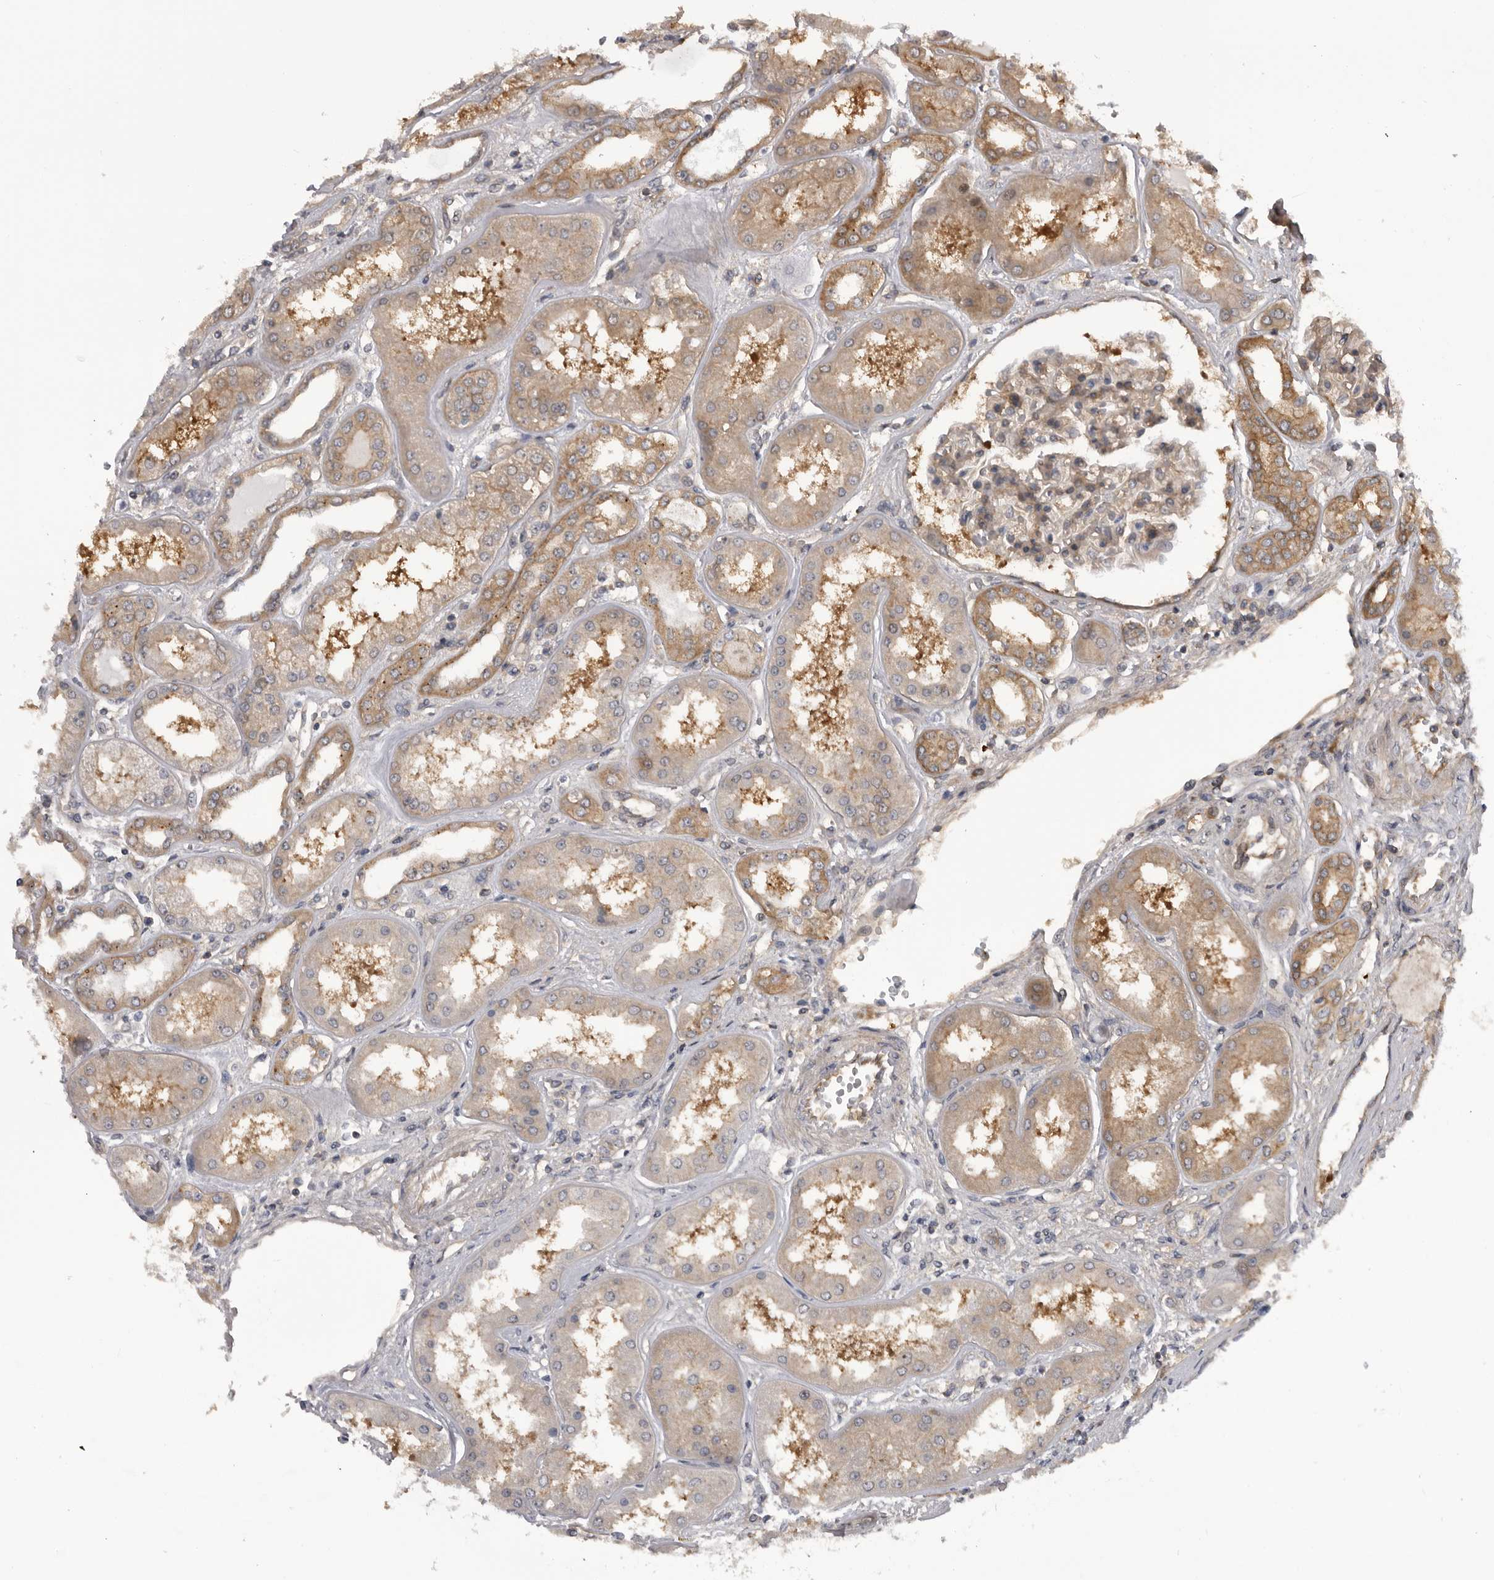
{"staining": {"intensity": "moderate", "quantity": "25%-75%", "location": "cytoplasmic/membranous"}, "tissue": "kidney", "cell_type": "Cells in glomeruli", "image_type": "normal", "snomed": [{"axis": "morphology", "description": "Normal tissue, NOS"}, {"axis": "topography", "description": "Kidney"}], "caption": "Moderate cytoplasmic/membranous positivity for a protein is present in about 25%-75% of cells in glomeruli of unremarkable kidney using immunohistochemistry (IHC).", "gene": "RAB3GAP2", "patient": {"sex": "female", "age": 56}}